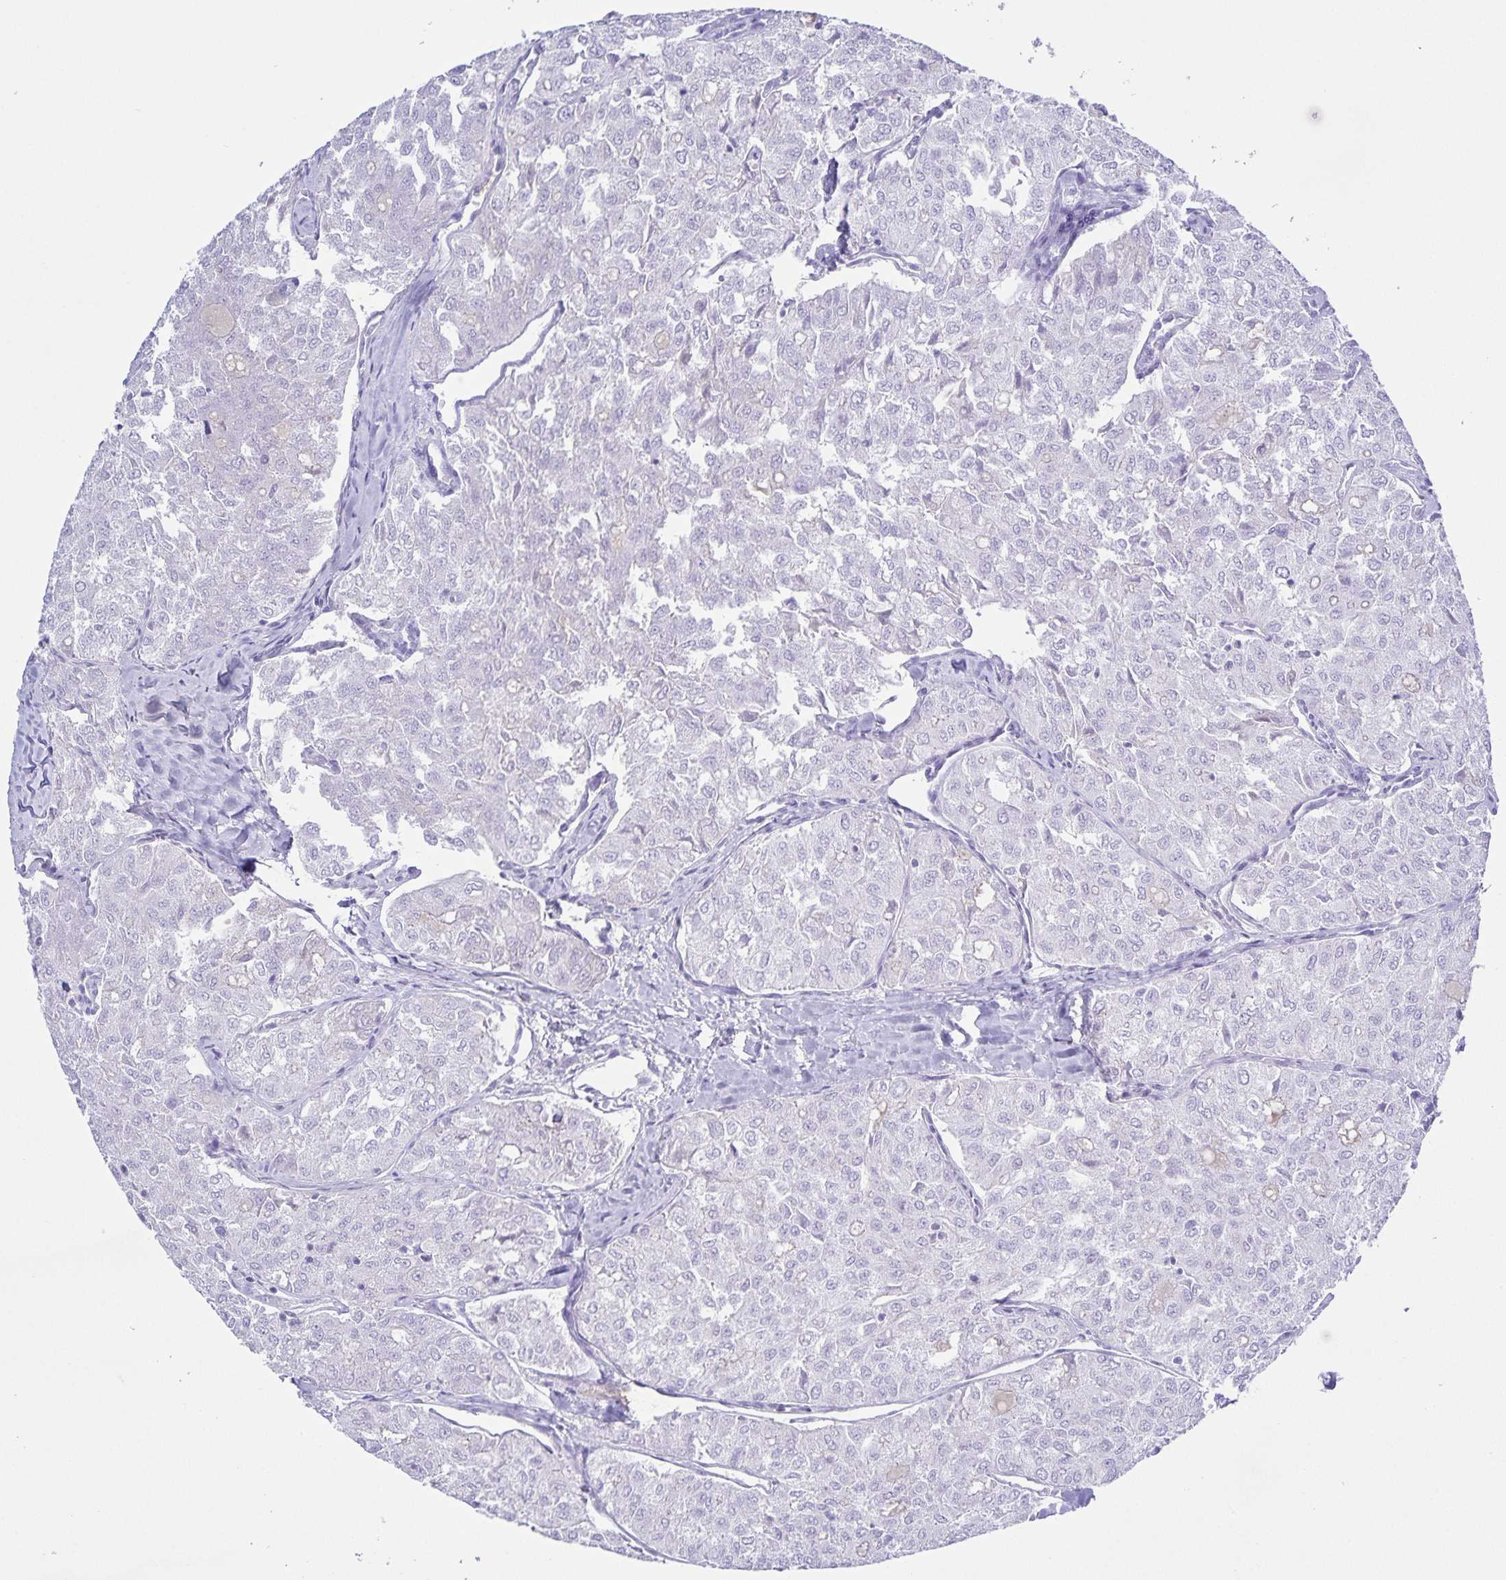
{"staining": {"intensity": "negative", "quantity": "none", "location": "none"}, "tissue": "thyroid cancer", "cell_type": "Tumor cells", "image_type": "cancer", "snomed": [{"axis": "morphology", "description": "Follicular adenoma carcinoma, NOS"}, {"axis": "topography", "description": "Thyroid gland"}], "caption": "The micrograph exhibits no significant expression in tumor cells of thyroid follicular adenoma carcinoma.", "gene": "UBQLN3", "patient": {"sex": "male", "age": 75}}